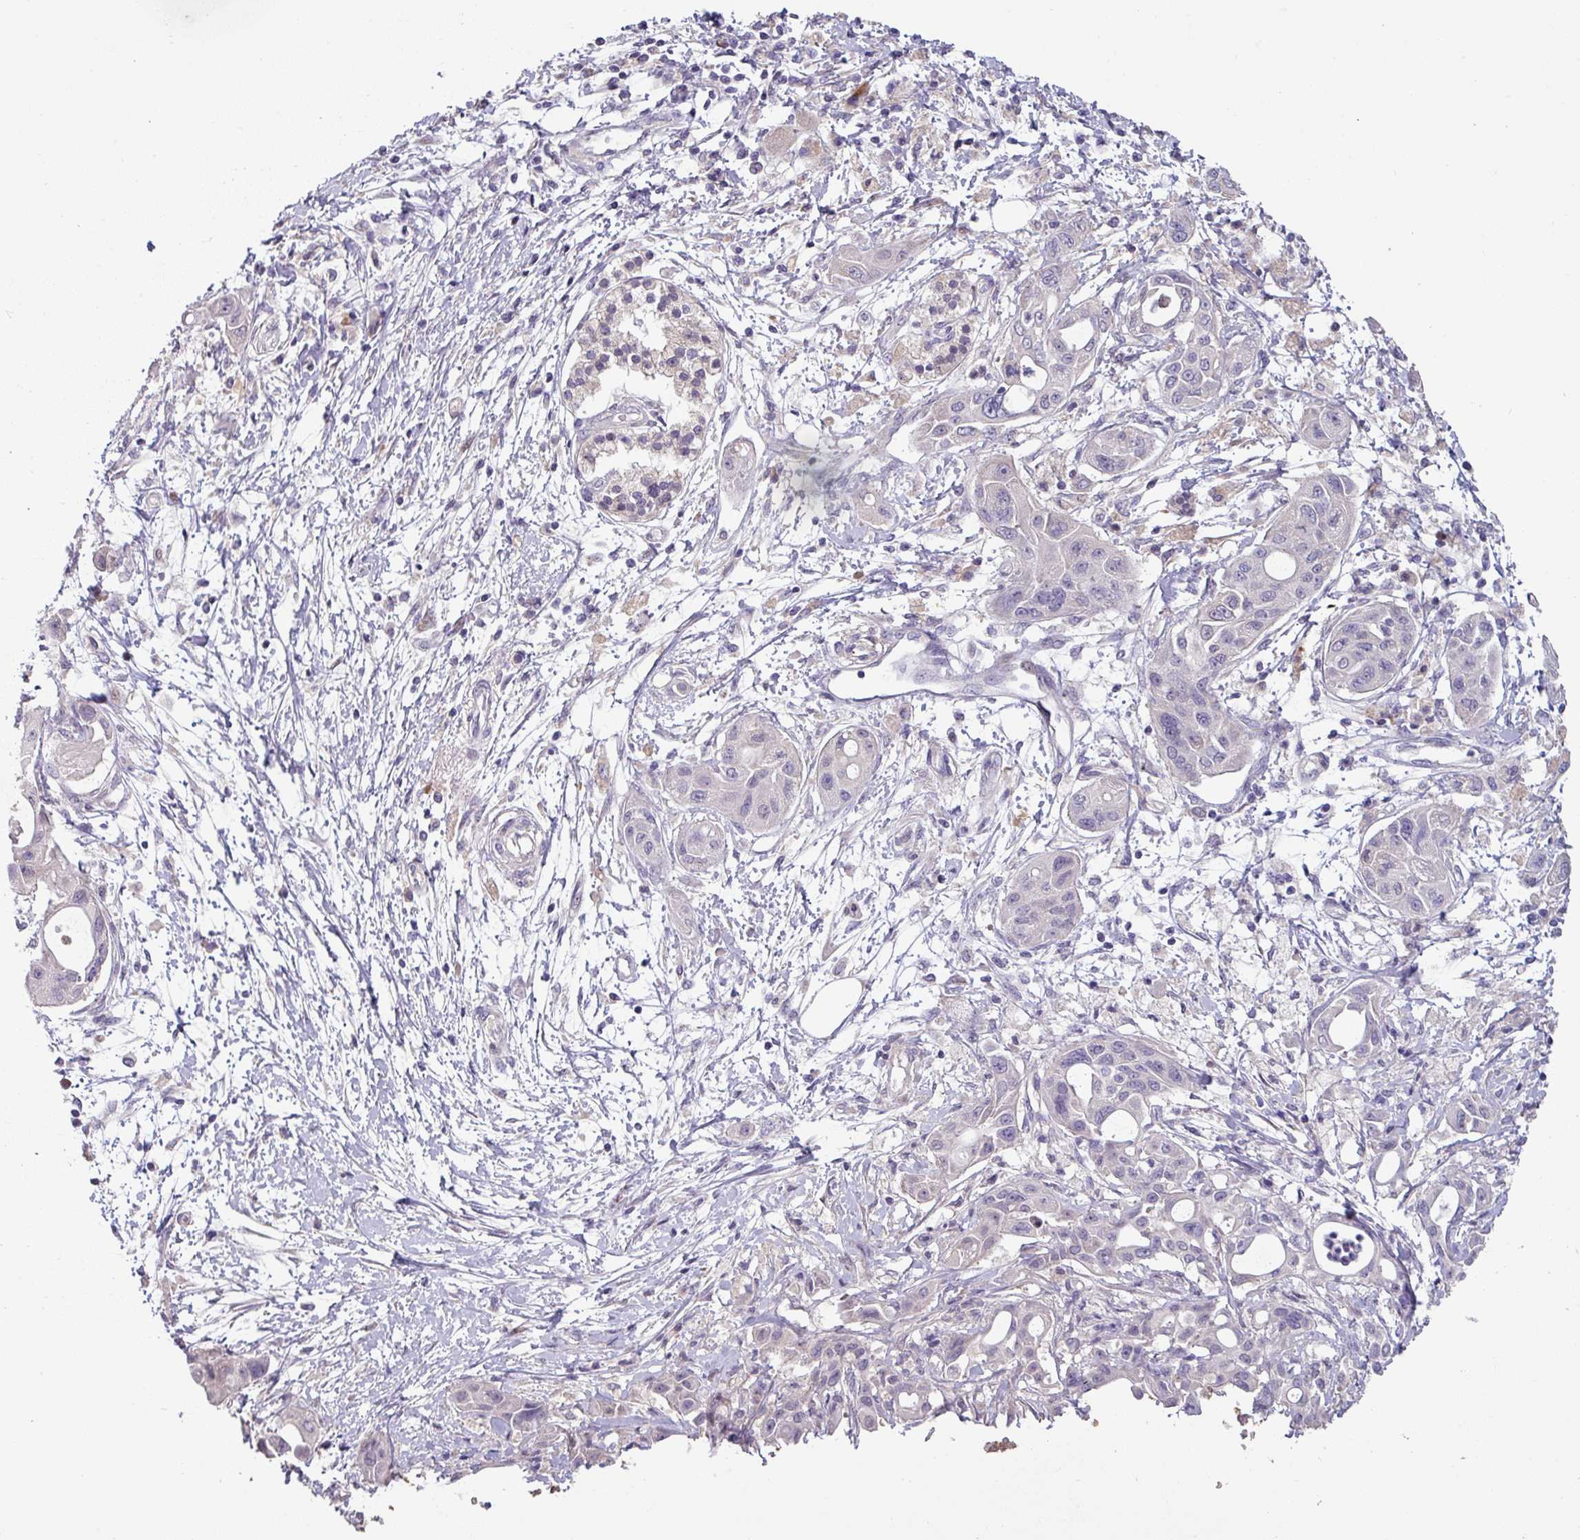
{"staining": {"intensity": "negative", "quantity": "none", "location": "none"}, "tissue": "pancreatic cancer", "cell_type": "Tumor cells", "image_type": "cancer", "snomed": [{"axis": "morphology", "description": "Adenocarcinoma, NOS"}, {"axis": "topography", "description": "Pancreas"}], "caption": "The immunohistochemistry micrograph has no significant positivity in tumor cells of adenocarcinoma (pancreatic) tissue.", "gene": "KLHL3", "patient": {"sex": "male", "age": 68}}